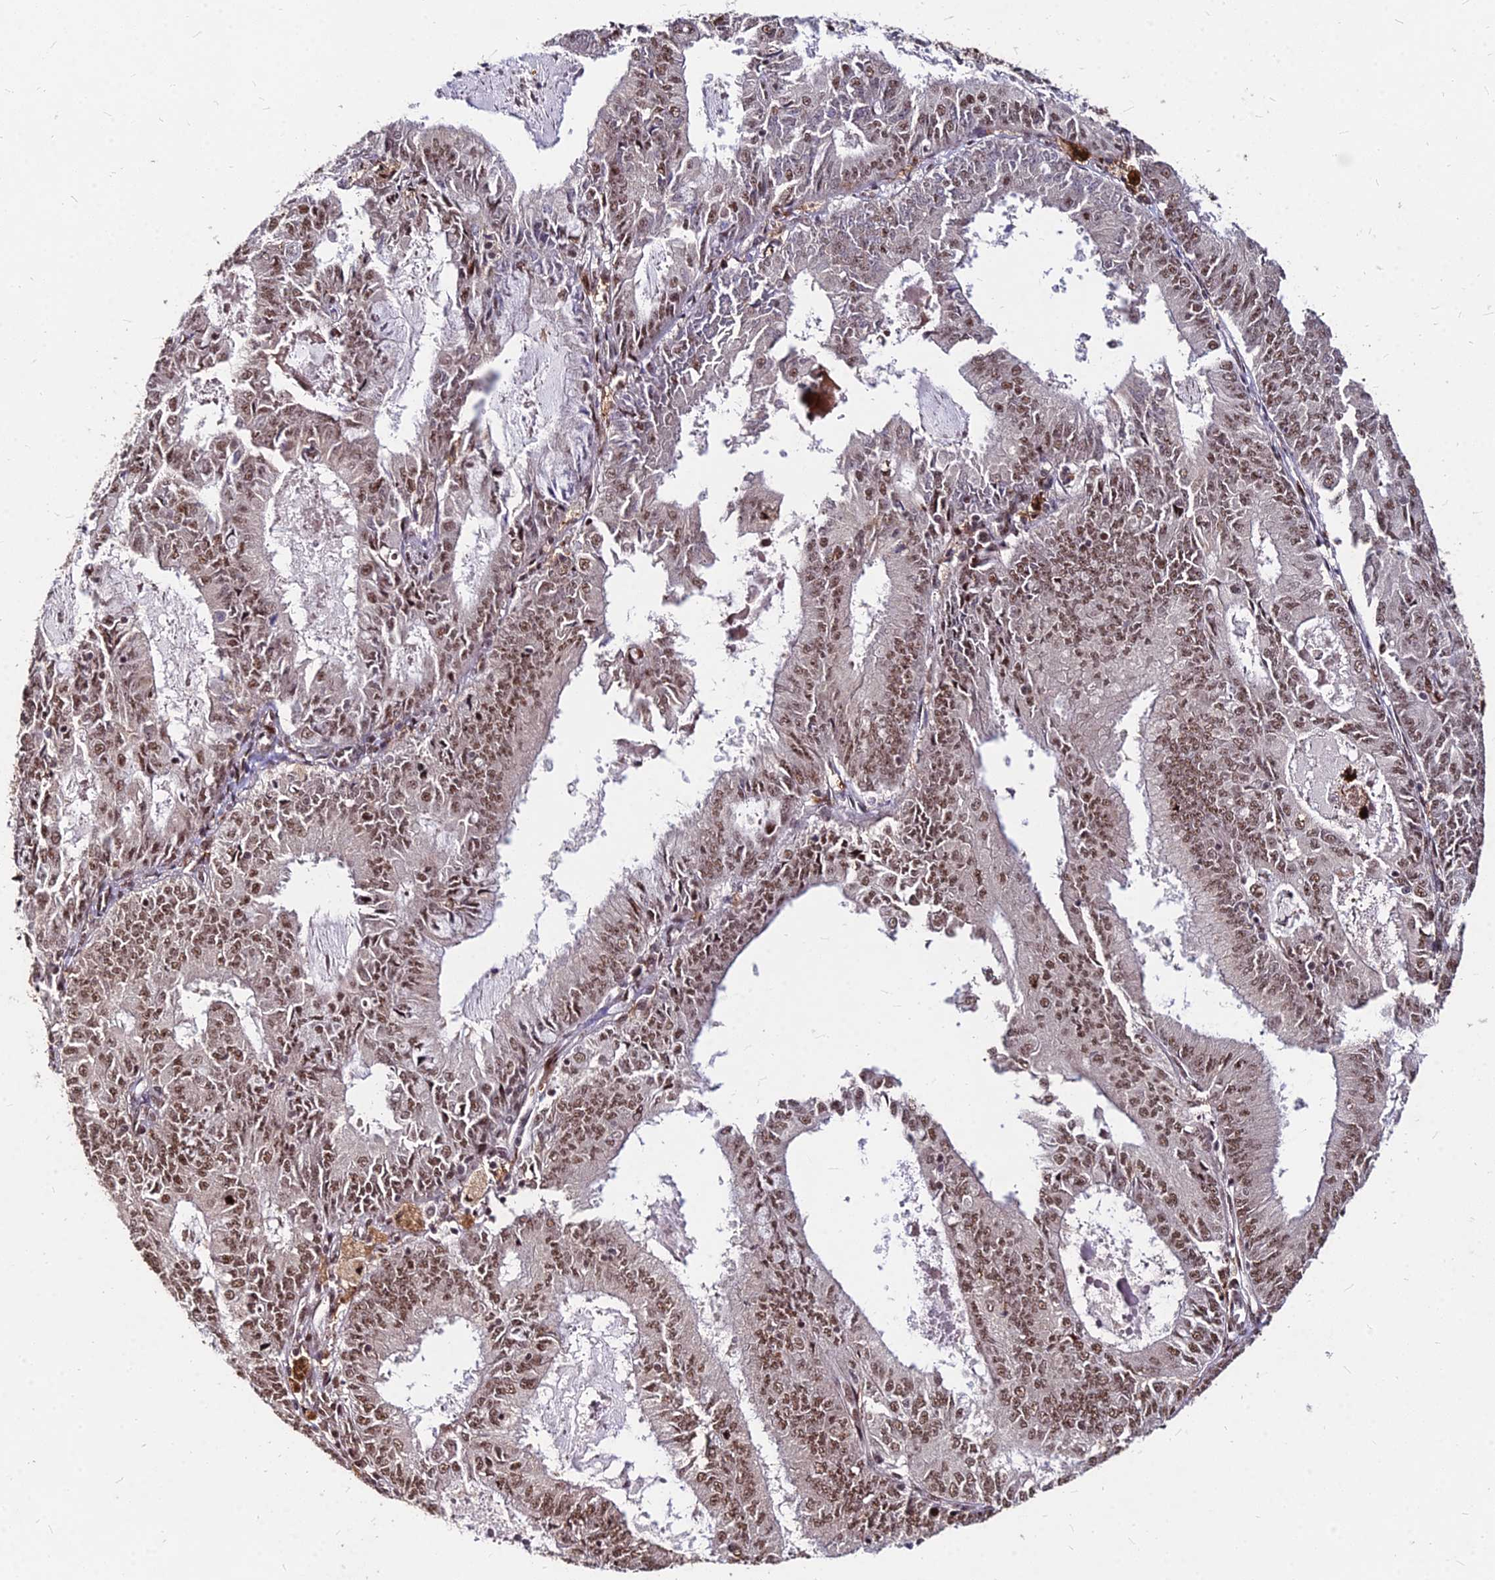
{"staining": {"intensity": "moderate", "quantity": ">75%", "location": "nuclear"}, "tissue": "endometrial cancer", "cell_type": "Tumor cells", "image_type": "cancer", "snomed": [{"axis": "morphology", "description": "Adenocarcinoma, NOS"}, {"axis": "topography", "description": "Endometrium"}], "caption": "DAB immunohistochemical staining of adenocarcinoma (endometrial) exhibits moderate nuclear protein staining in about >75% of tumor cells.", "gene": "ZBED4", "patient": {"sex": "female", "age": 57}}